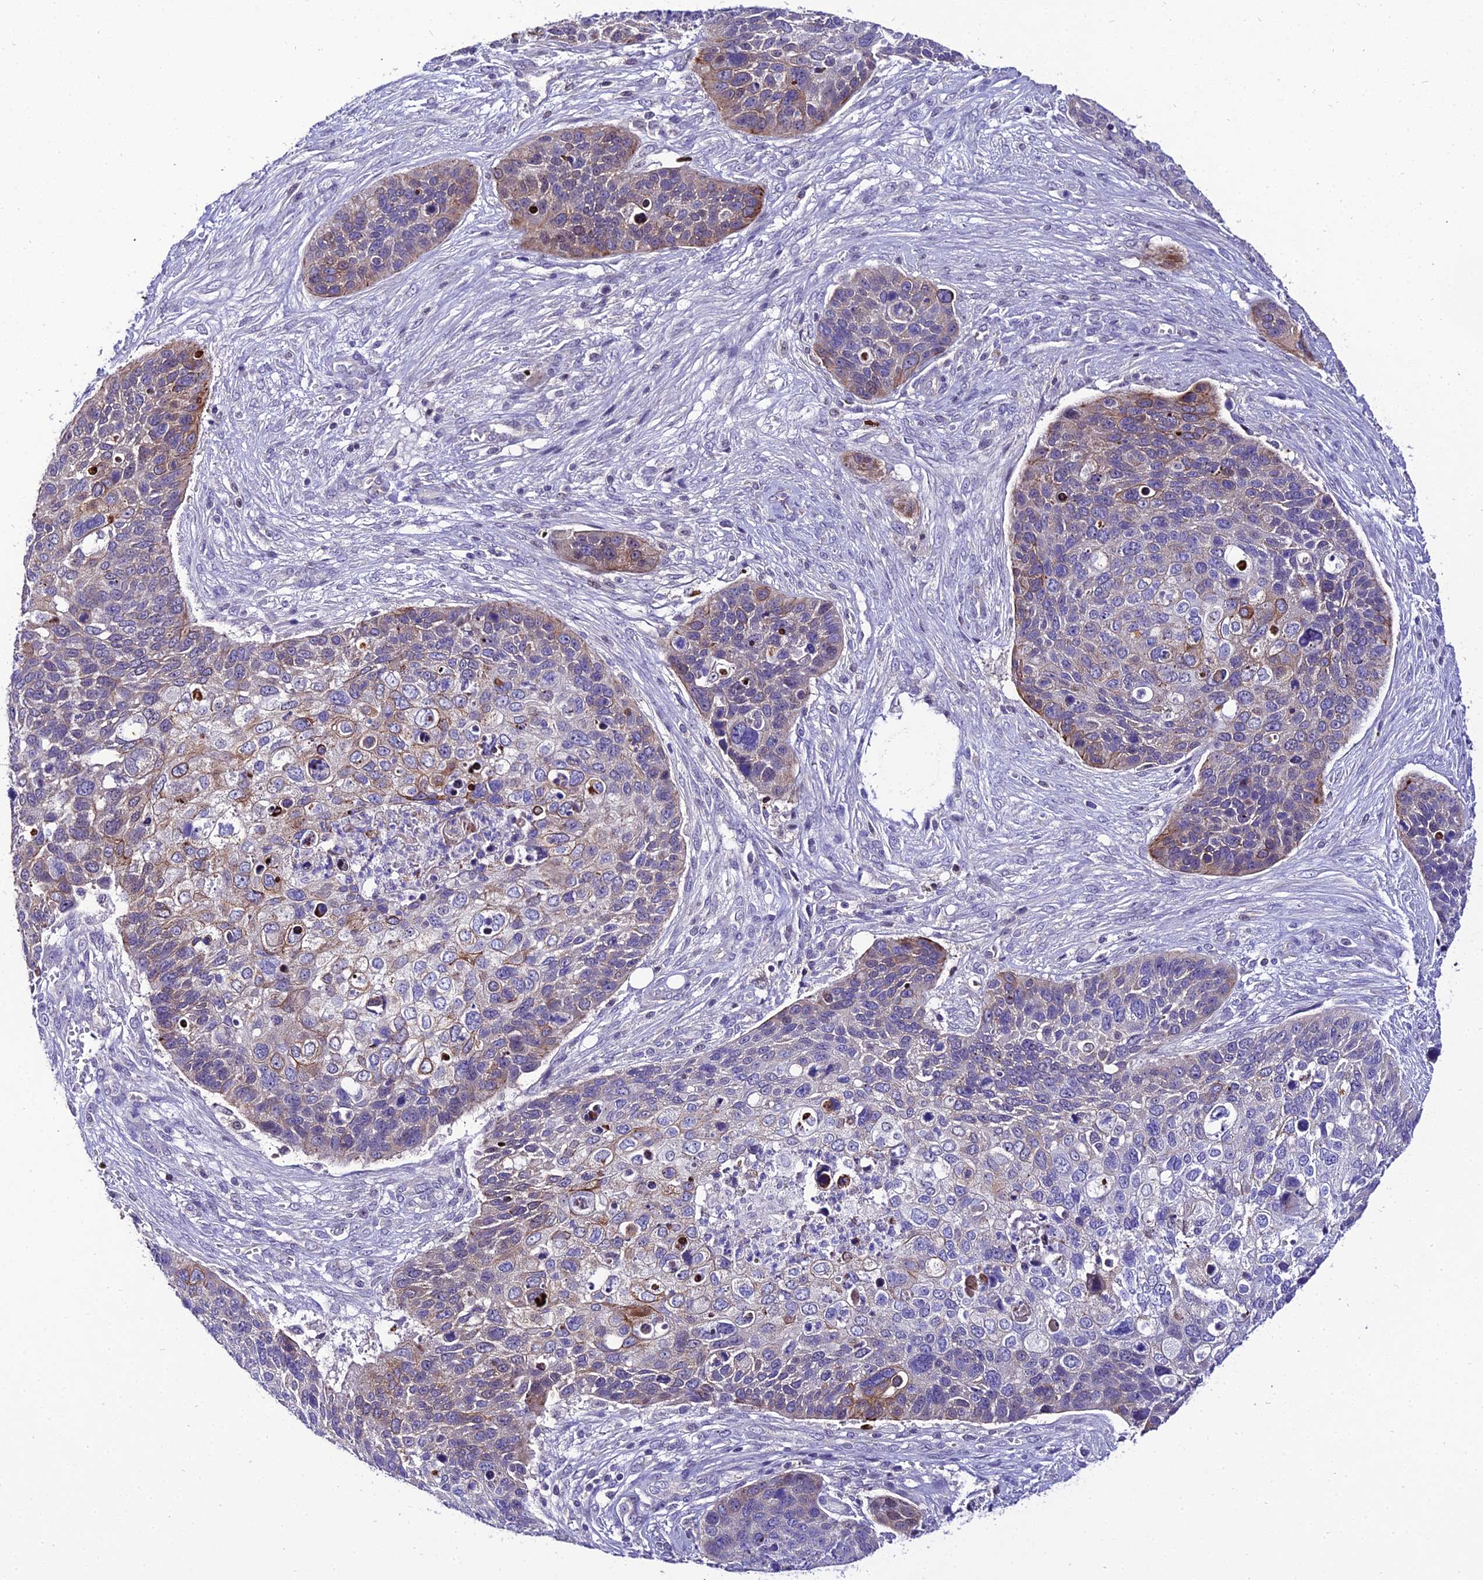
{"staining": {"intensity": "moderate", "quantity": "<25%", "location": "cytoplasmic/membranous"}, "tissue": "skin cancer", "cell_type": "Tumor cells", "image_type": "cancer", "snomed": [{"axis": "morphology", "description": "Basal cell carcinoma"}, {"axis": "topography", "description": "Skin"}], "caption": "Immunohistochemical staining of basal cell carcinoma (skin) demonstrates moderate cytoplasmic/membranous protein expression in approximately <25% of tumor cells. (DAB IHC, brown staining for protein, blue staining for nuclei).", "gene": "SHQ1", "patient": {"sex": "female", "age": 74}}